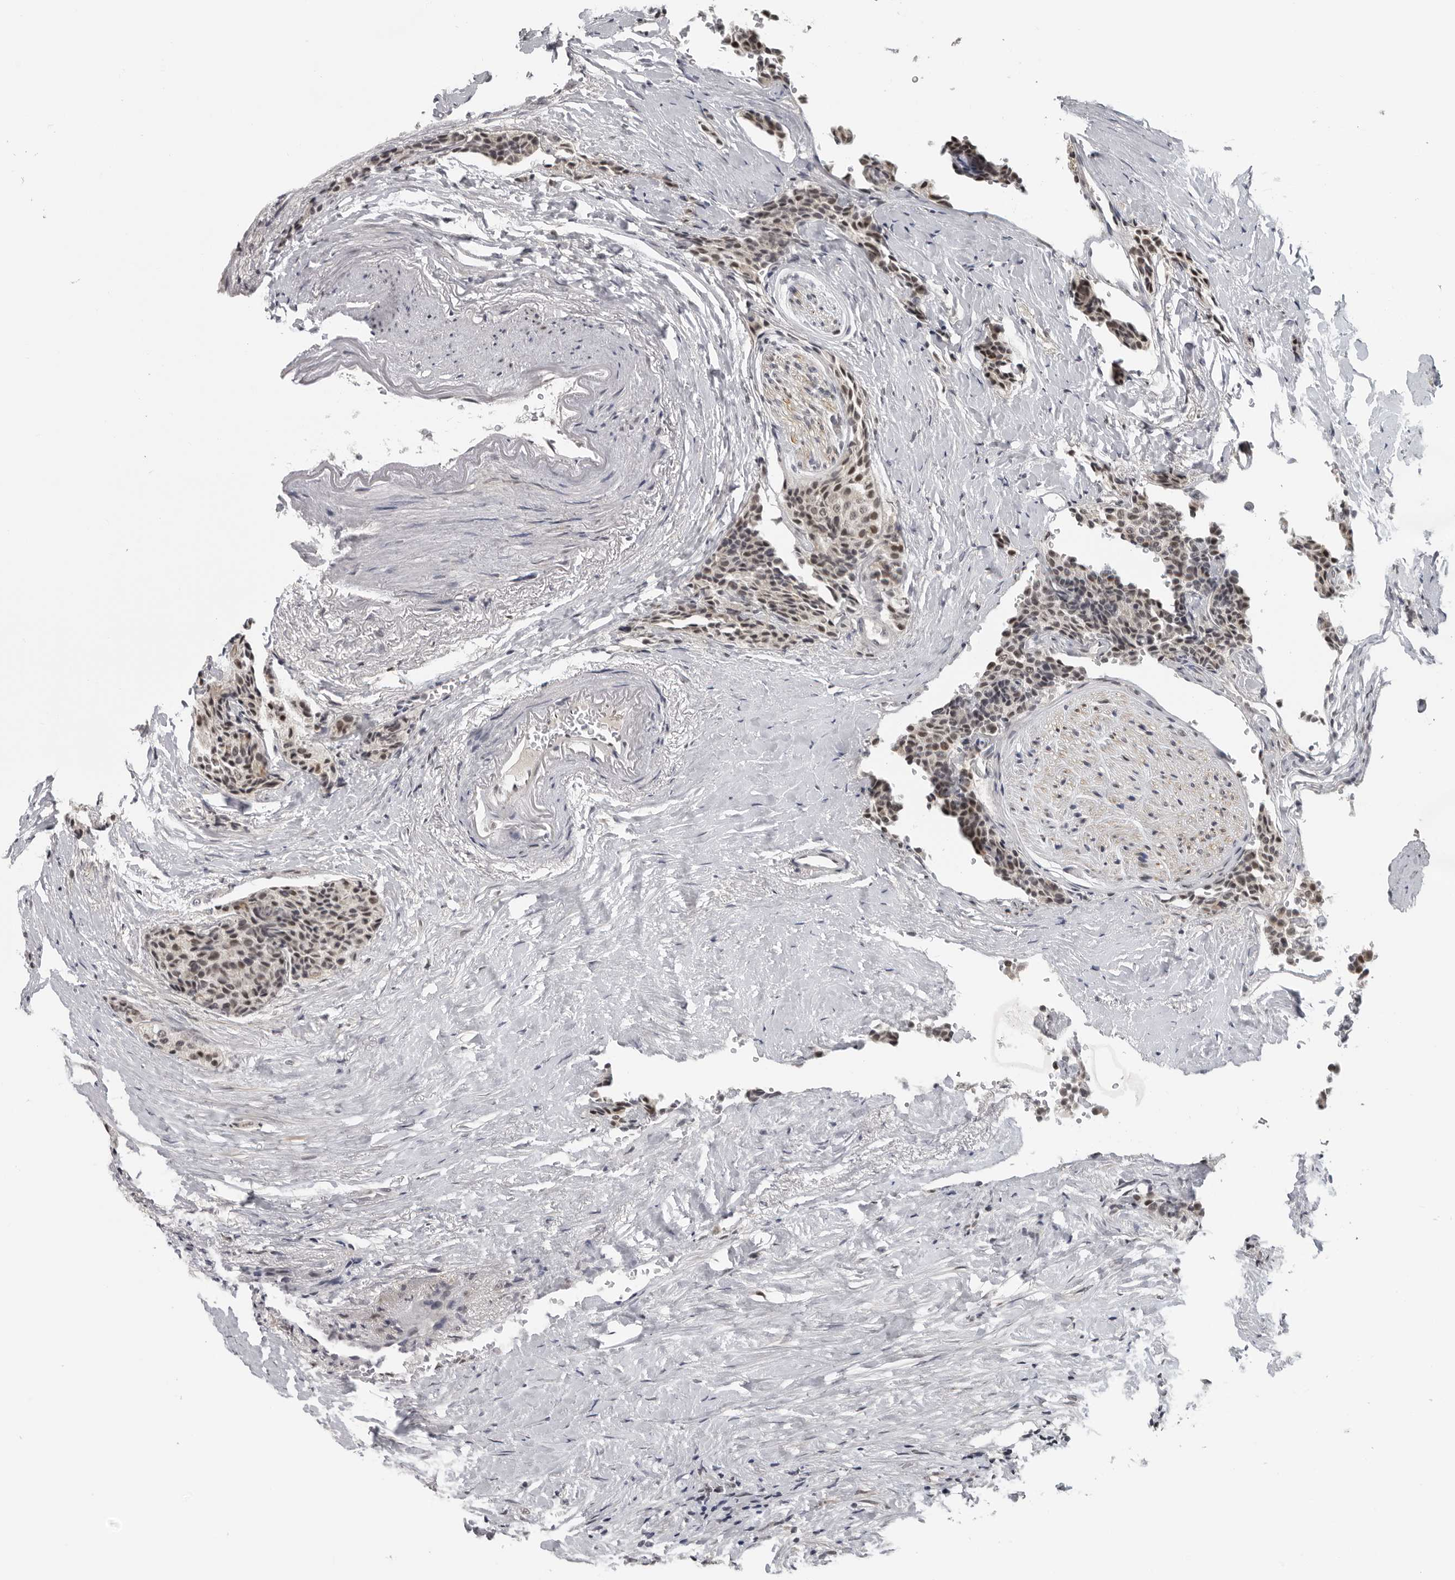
{"staining": {"intensity": "weak", "quantity": "<25%", "location": "nuclear"}, "tissue": "carcinoid", "cell_type": "Tumor cells", "image_type": "cancer", "snomed": [{"axis": "morphology", "description": "Carcinoid, malignant, NOS"}, {"axis": "topography", "description": "Colon"}], "caption": "An image of carcinoid stained for a protein reveals no brown staining in tumor cells.", "gene": "MAF", "patient": {"sex": "female", "age": 61}}